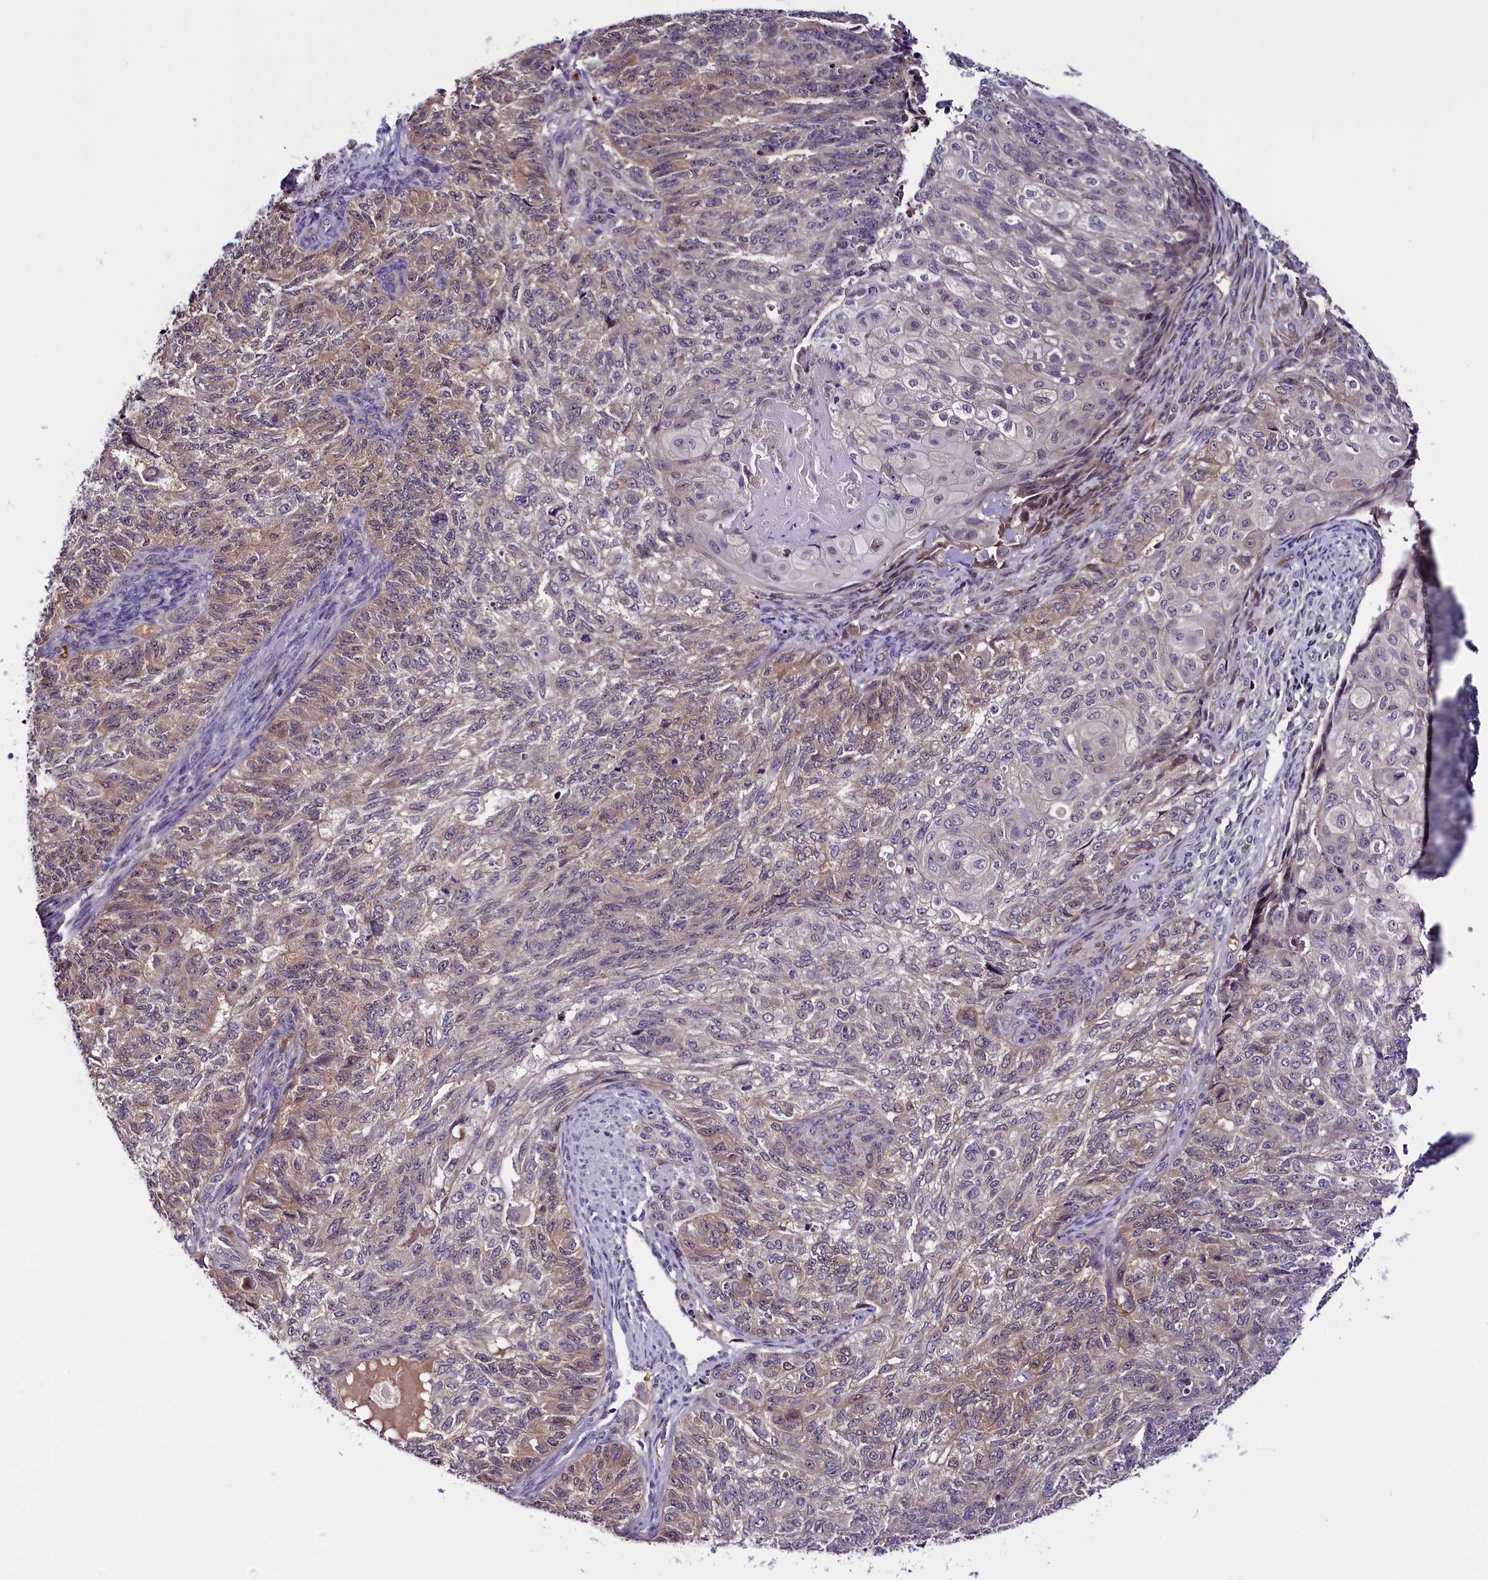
{"staining": {"intensity": "weak", "quantity": ">75%", "location": "cytoplasmic/membranous,nuclear"}, "tissue": "endometrial cancer", "cell_type": "Tumor cells", "image_type": "cancer", "snomed": [{"axis": "morphology", "description": "Adenocarcinoma, NOS"}, {"axis": "topography", "description": "Endometrium"}], "caption": "Brown immunohistochemical staining in endometrial cancer (adenocarcinoma) shows weak cytoplasmic/membranous and nuclear staining in about >75% of tumor cells. The staining was performed using DAB (3,3'-diaminobenzidine) to visualize the protein expression in brown, while the nuclei were stained in blue with hematoxylin (Magnification: 20x).", "gene": "C9orf40", "patient": {"sex": "female", "age": 32}}